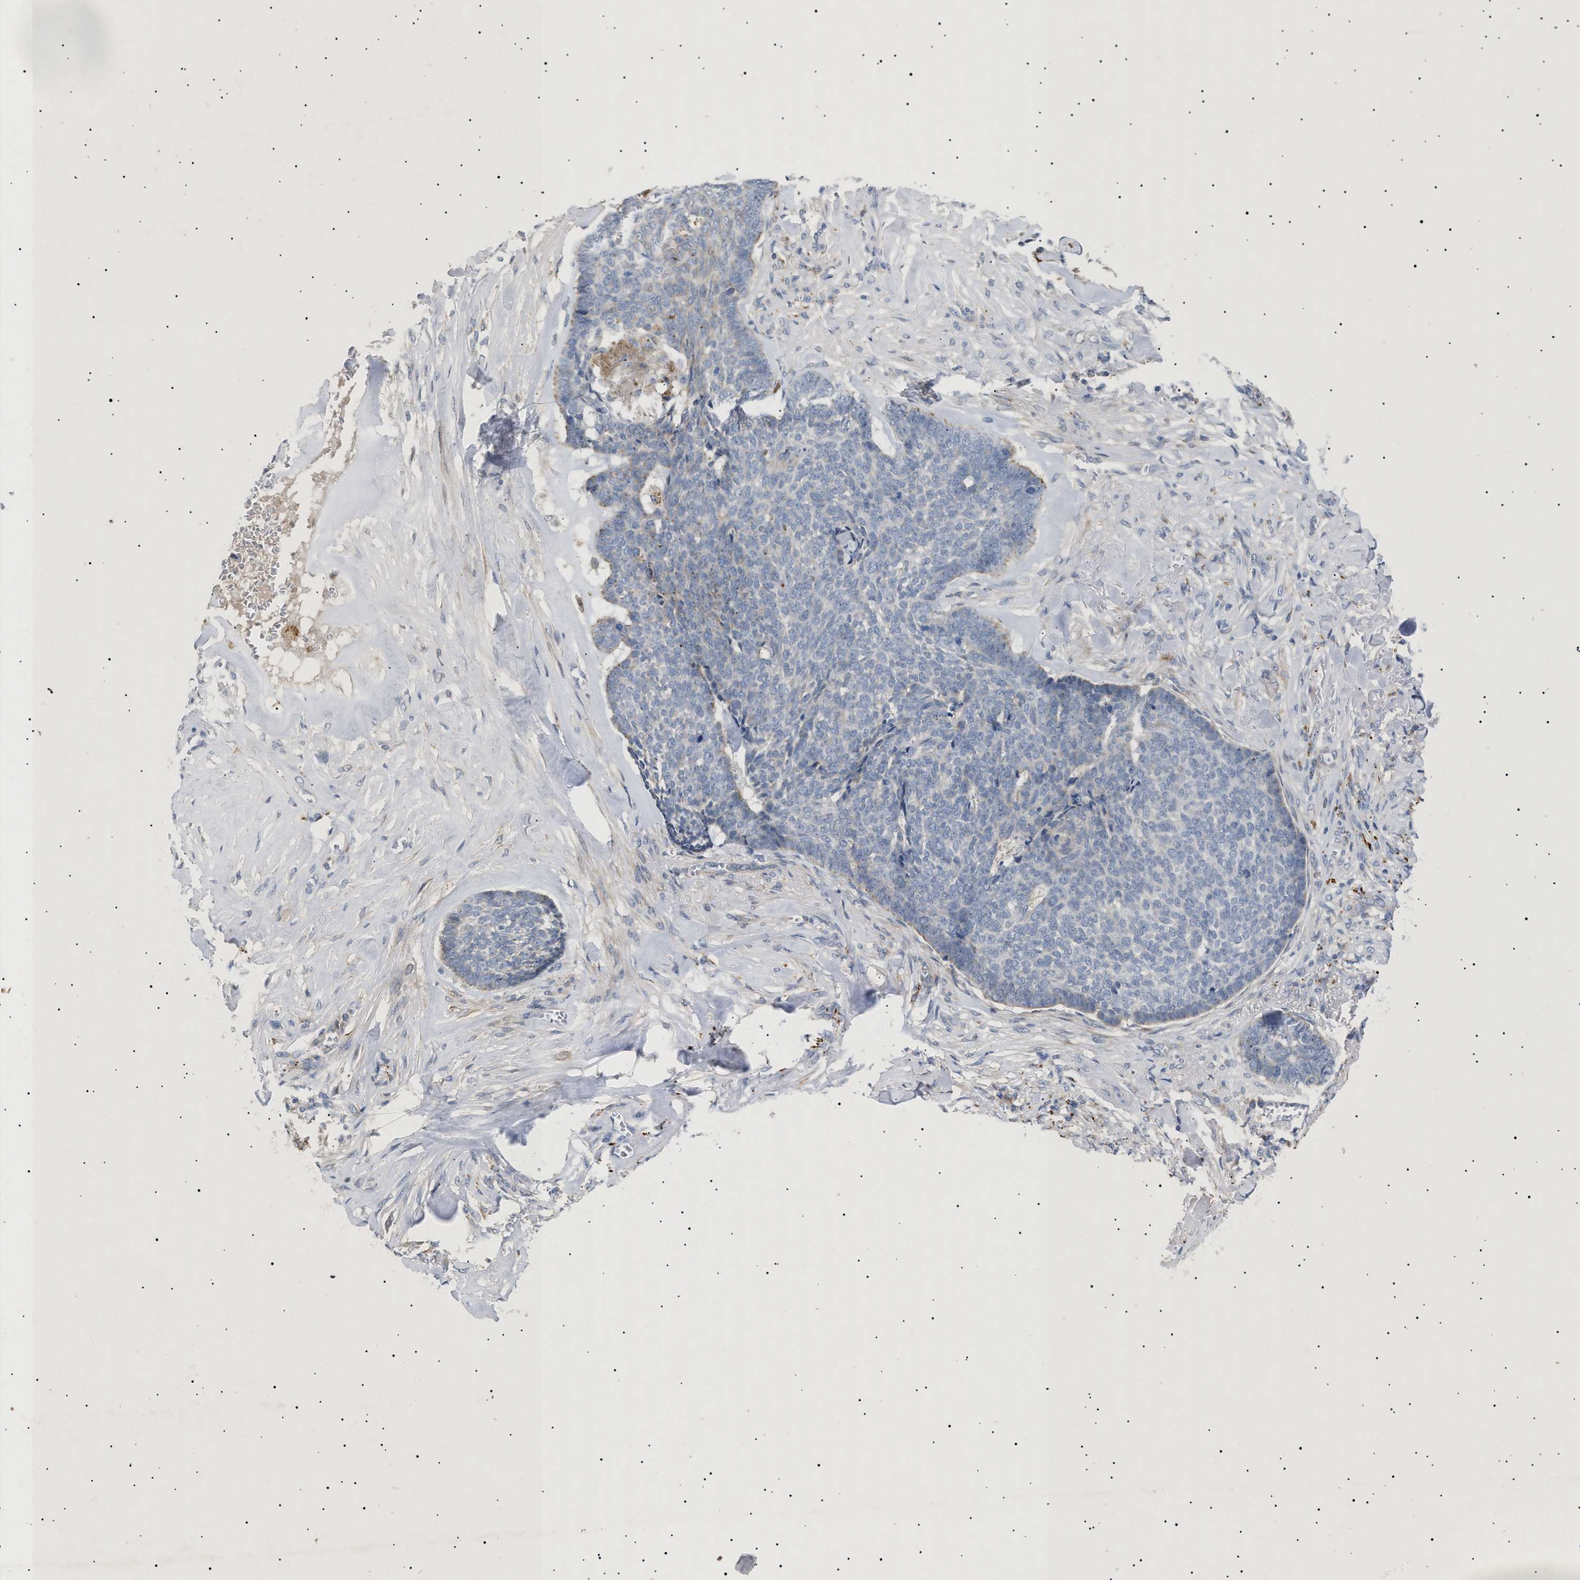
{"staining": {"intensity": "negative", "quantity": "none", "location": "none"}, "tissue": "skin cancer", "cell_type": "Tumor cells", "image_type": "cancer", "snomed": [{"axis": "morphology", "description": "Basal cell carcinoma"}, {"axis": "topography", "description": "Skin"}], "caption": "Skin basal cell carcinoma was stained to show a protein in brown. There is no significant positivity in tumor cells.", "gene": "SIRT5", "patient": {"sex": "male", "age": 84}}